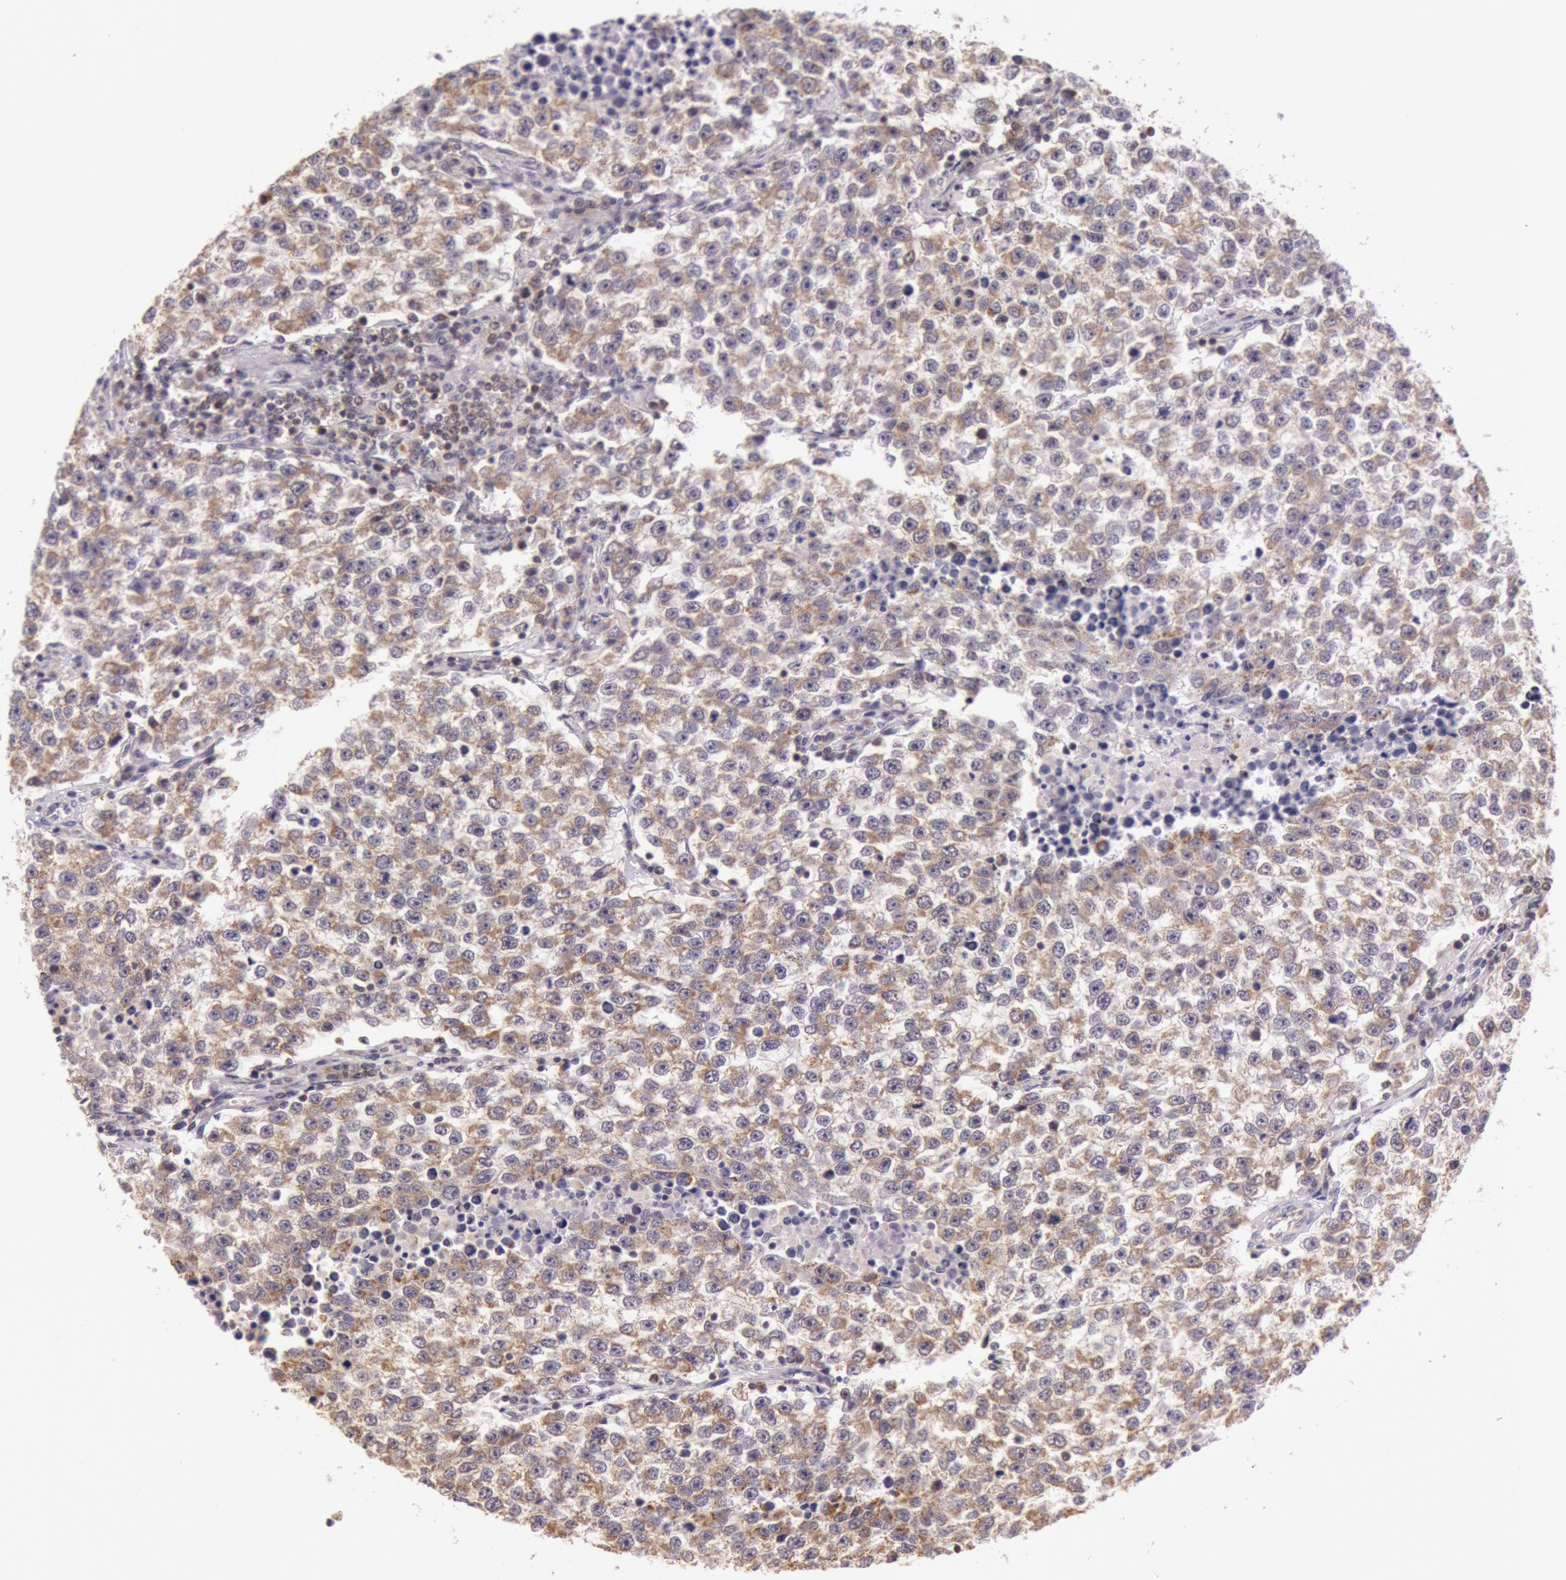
{"staining": {"intensity": "moderate", "quantity": ">75%", "location": "cytoplasmic/membranous"}, "tissue": "testis cancer", "cell_type": "Tumor cells", "image_type": "cancer", "snomed": [{"axis": "morphology", "description": "Seminoma, NOS"}, {"axis": "topography", "description": "Testis"}], "caption": "Testis cancer stained with a protein marker reveals moderate staining in tumor cells.", "gene": "CDK16", "patient": {"sex": "male", "age": 36}}